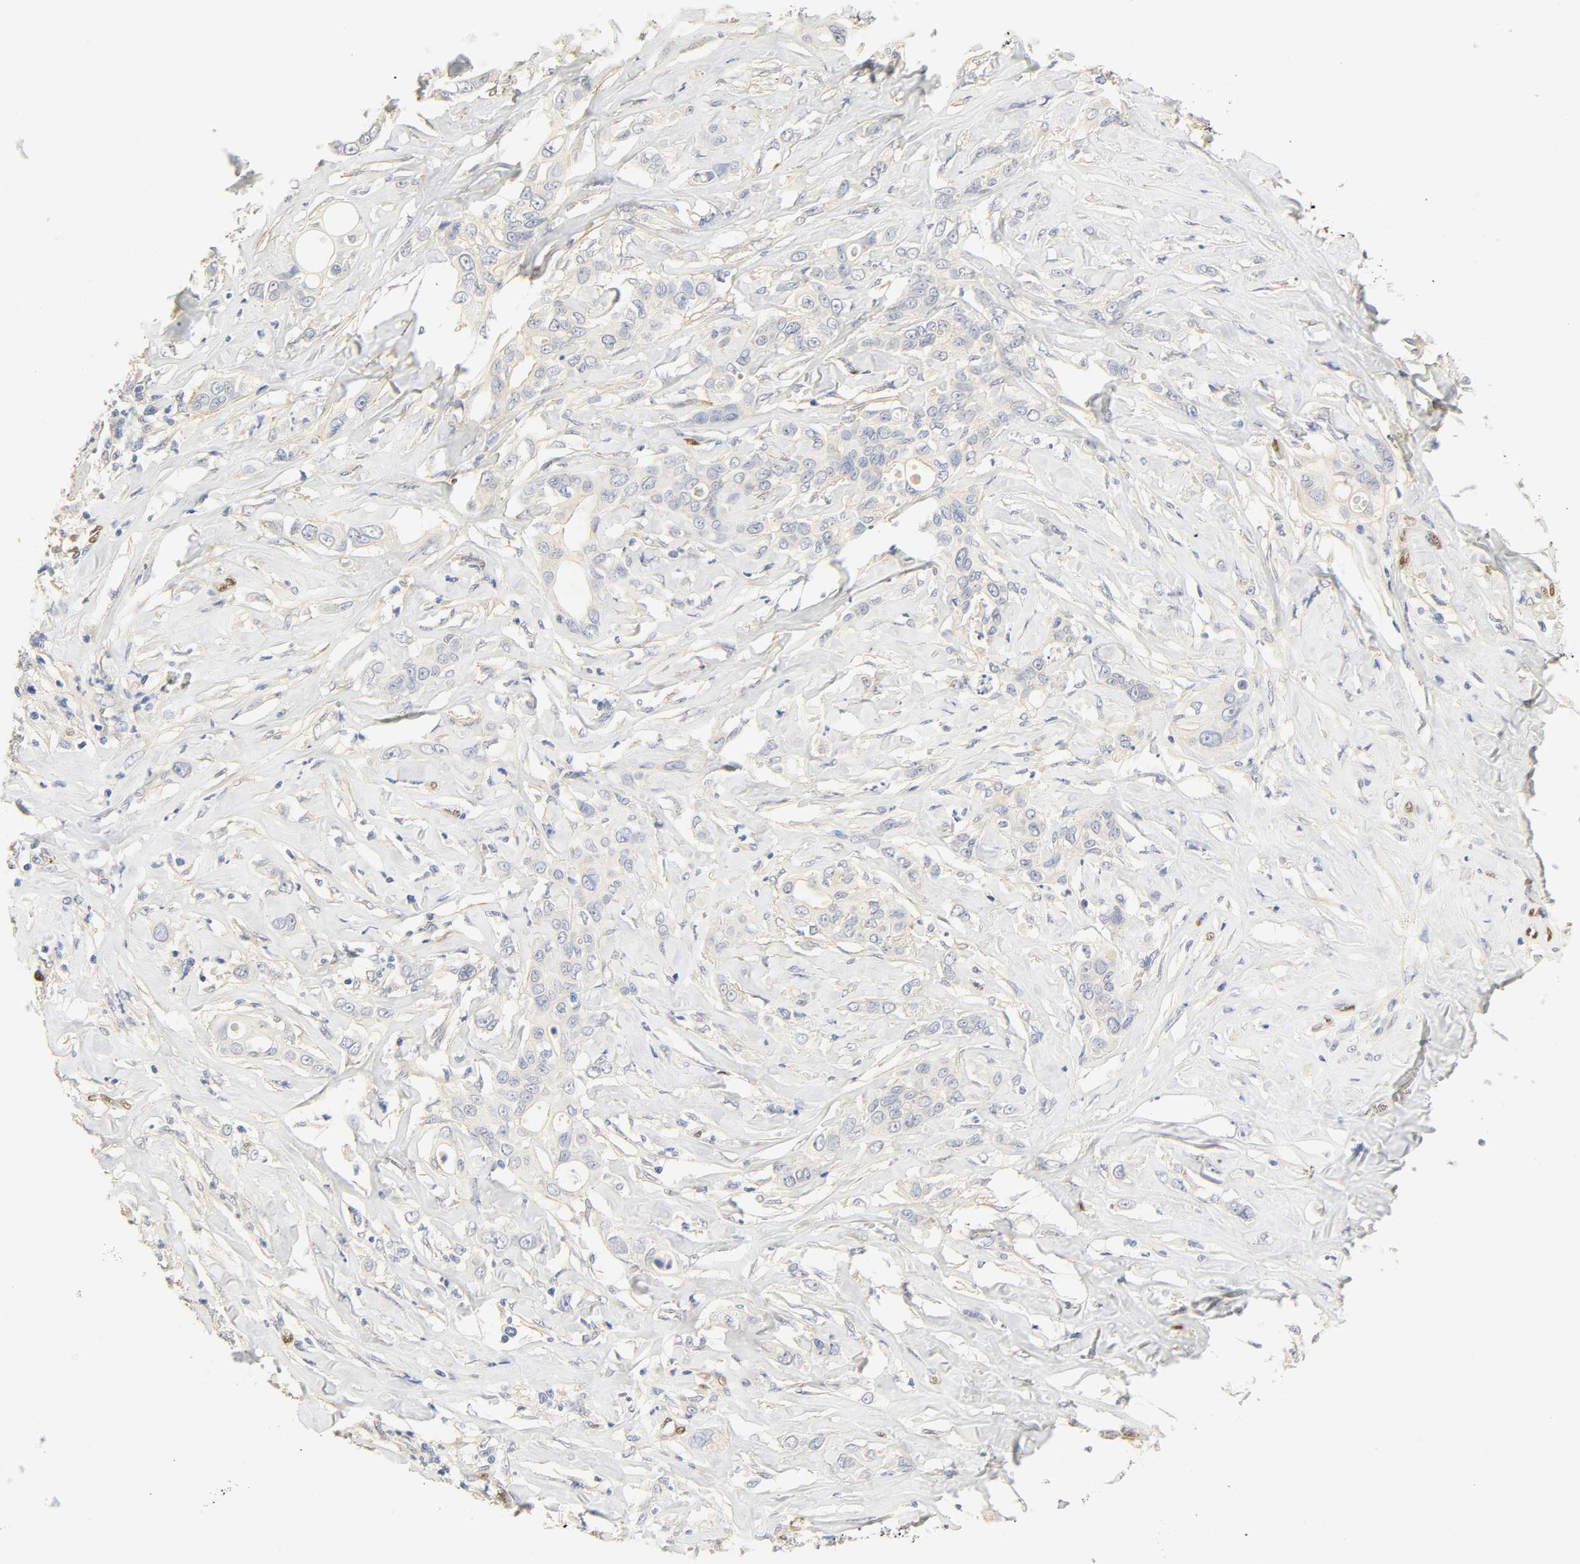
{"staining": {"intensity": "negative", "quantity": "none", "location": "none"}, "tissue": "liver cancer", "cell_type": "Tumor cells", "image_type": "cancer", "snomed": [{"axis": "morphology", "description": "Cholangiocarcinoma"}, {"axis": "topography", "description": "Liver"}], "caption": "Human cholangiocarcinoma (liver) stained for a protein using immunohistochemistry shows no staining in tumor cells.", "gene": "BORCS8-MEF2B", "patient": {"sex": "female", "age": 67}}